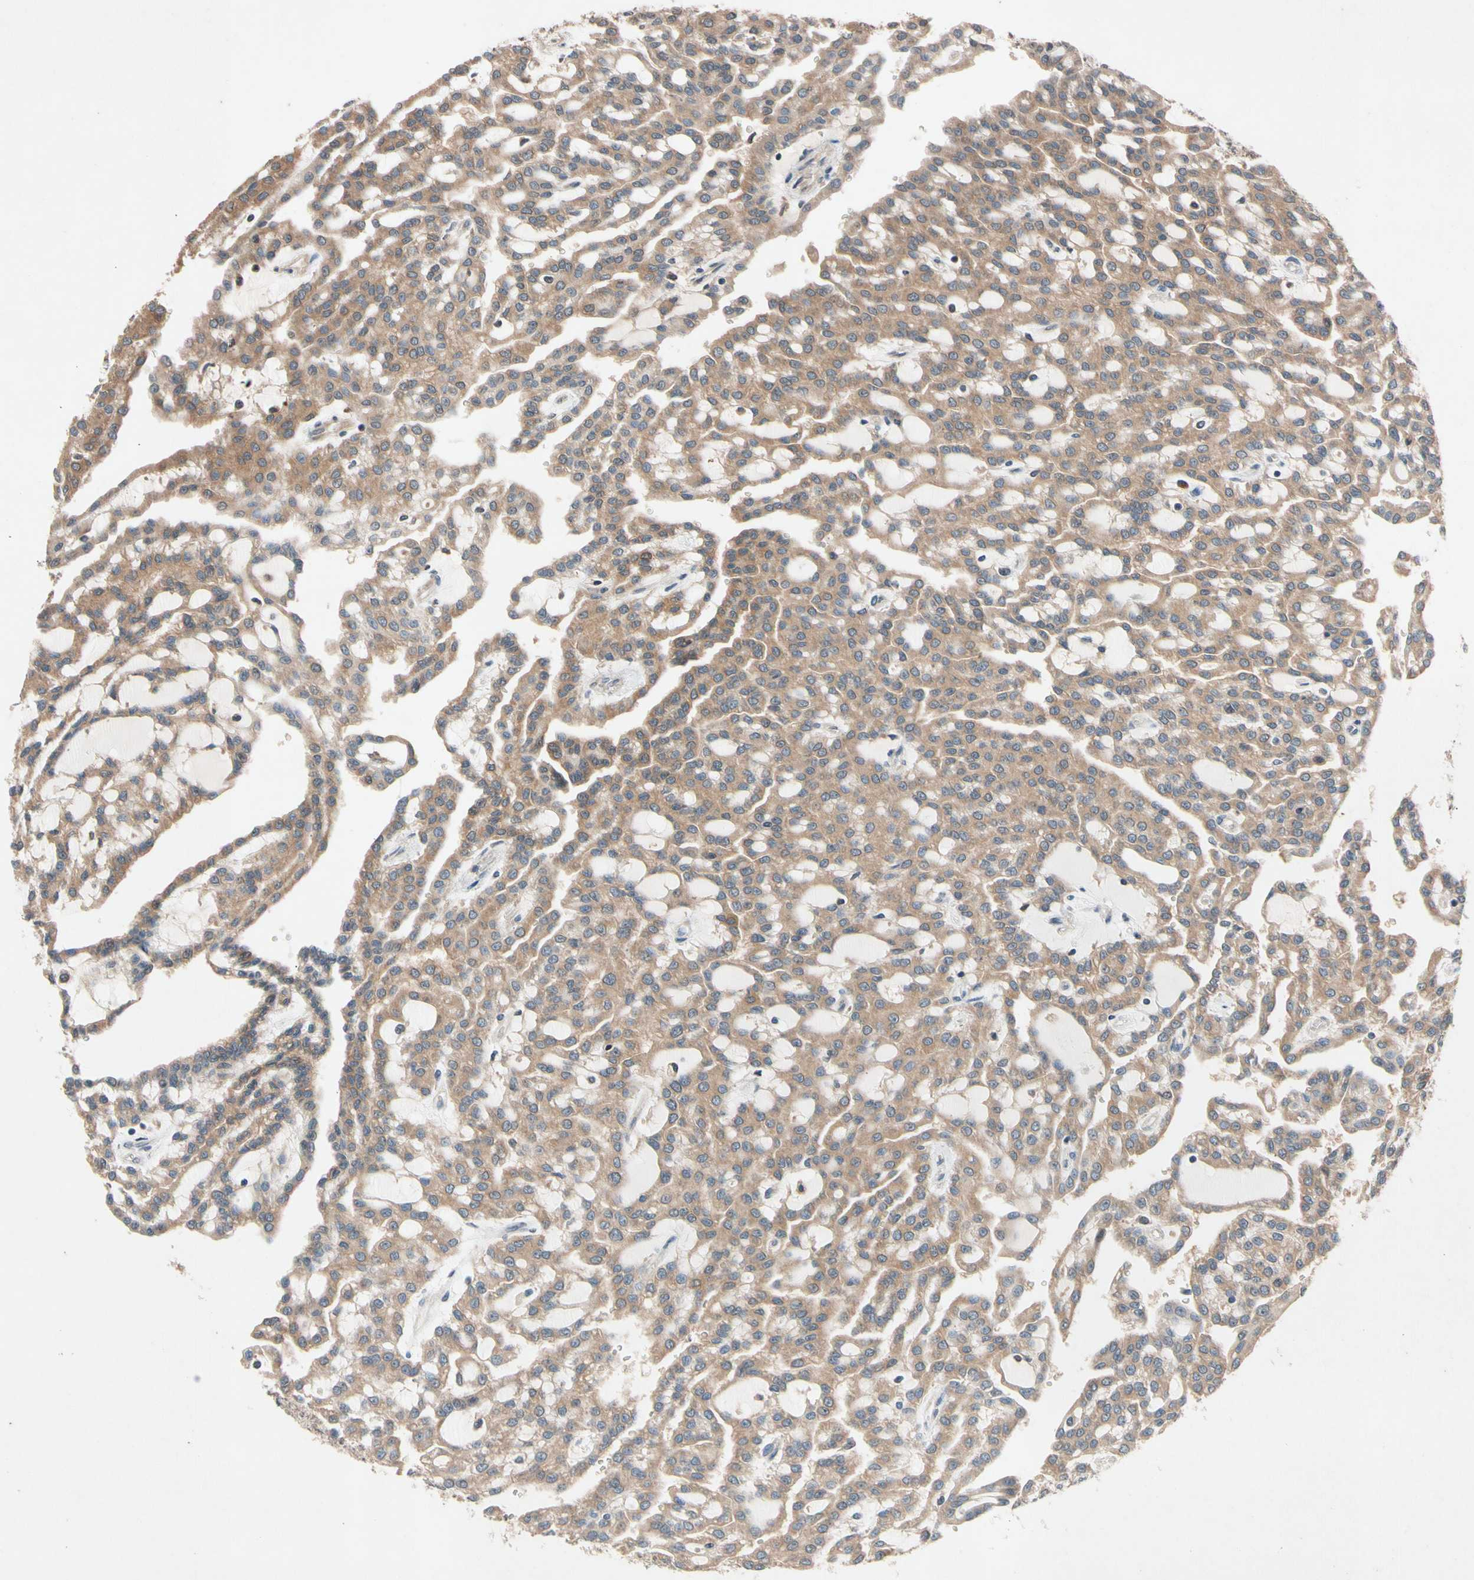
{"staining": {"intensity": "moderate", "quantity": ">75%", "location": "cytoplasmic/membranous"}, "tissue": "renal cancer", "cell_type": "Tumor cells", "image_type": "cancer", "snomed": [{"axis": "morphology", "description": "Adenocarcinoma, NOS"}, {"axis": "topography", "description": "Kidney"}], "caption": "Immunohistochemistry (IHC) of renal adenocarcinoma exhibits medium levels of moderate cytoplasmic/membranous expression in about >75% of tumor cells.", "gene": "PRDX4", "patient": {"sex": "male", "age": 63}}